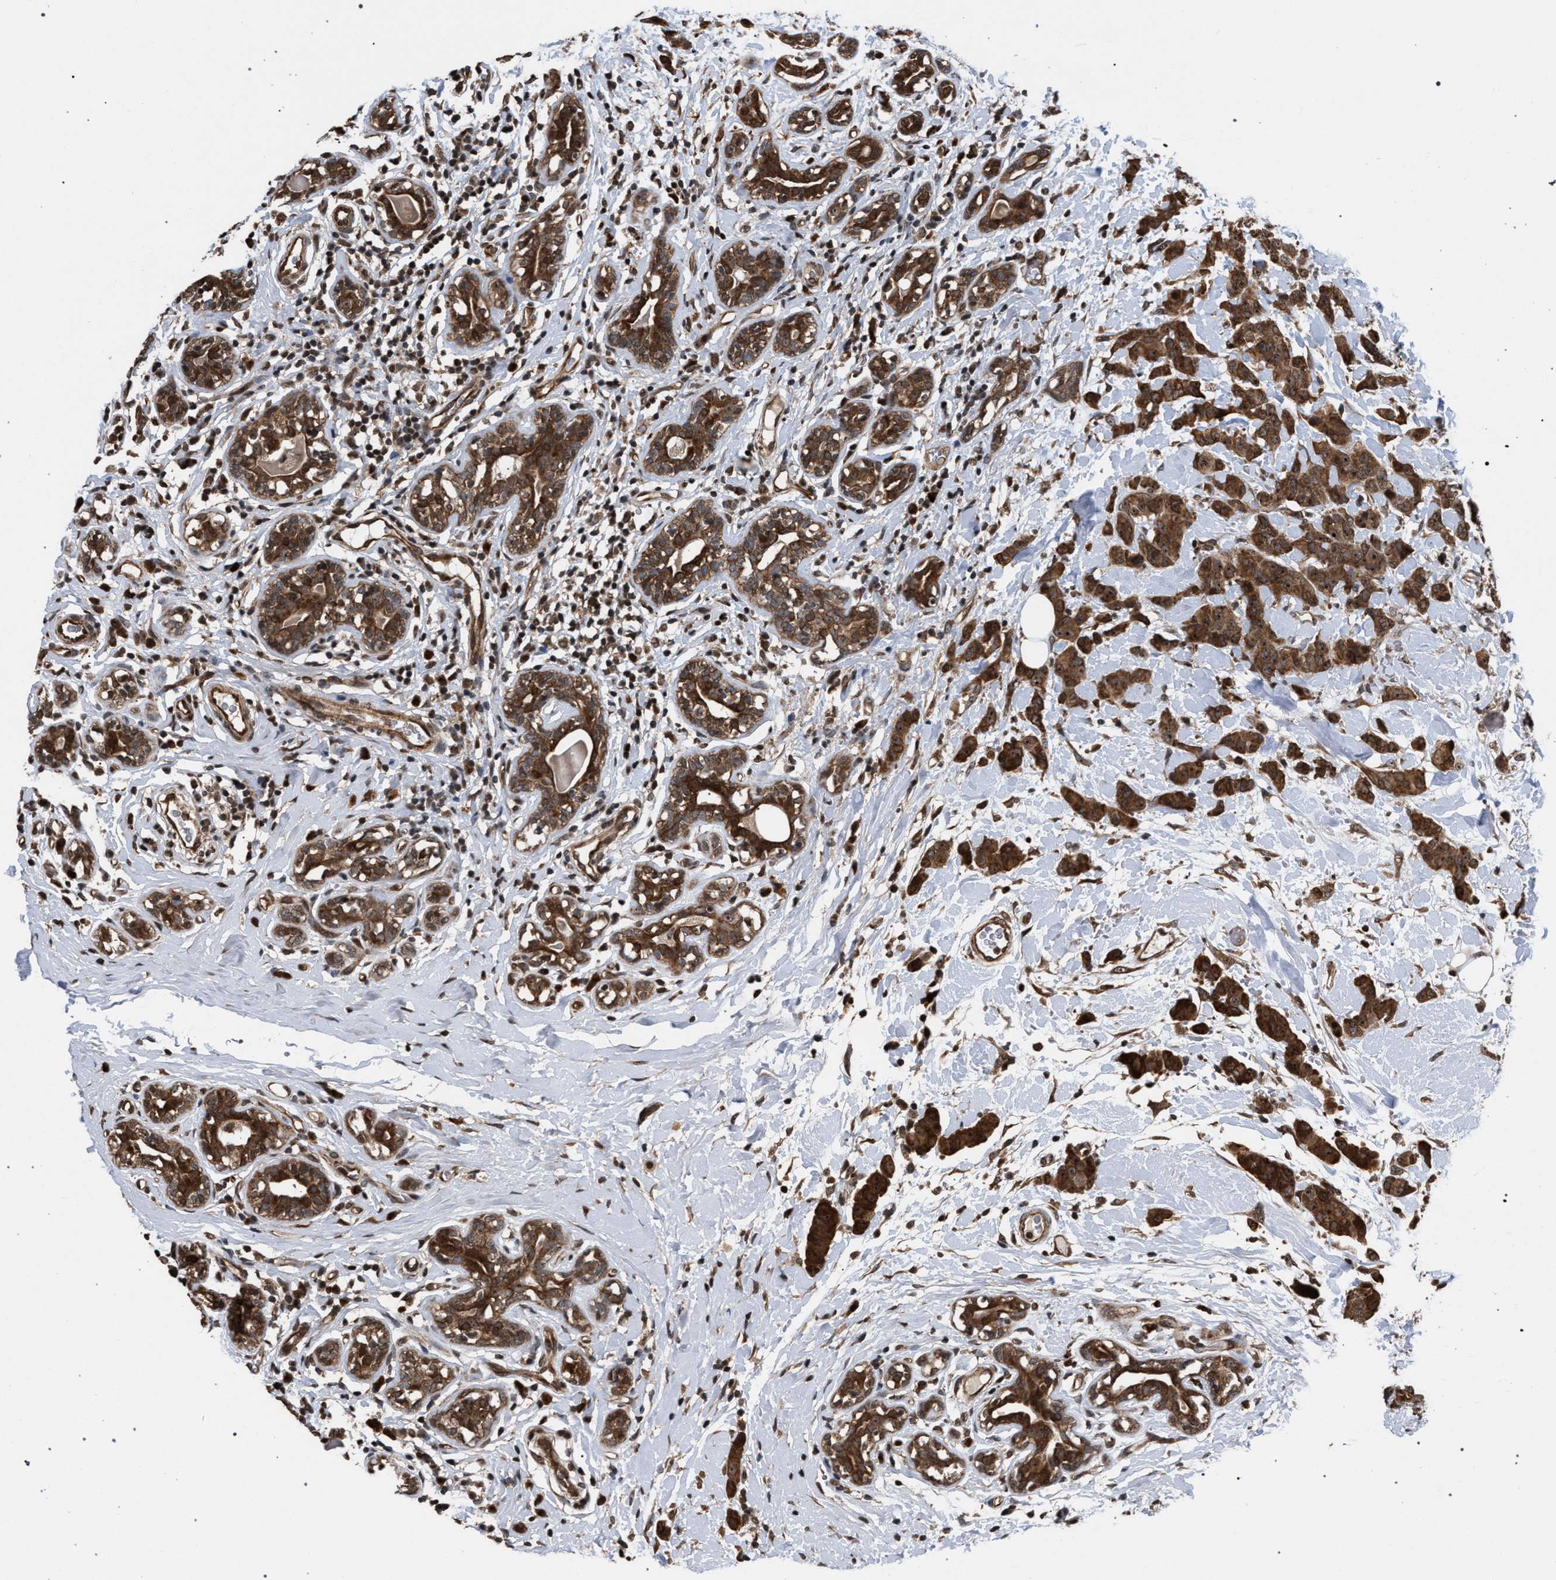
{"staining": {"intensity": "strong", "quantity": ">75%", "location": "cytoplasmic/membranous"}, "tissue": "breast cancer", "cell_type": "Tumor cells", "image_type": "cancer", "snomed": [{"axis": "morphology", "description": "Normal tissue, NOS"}, {"axis": "morphology", "description": "Duct carcinoma"}, {"axis": "topography", "description": "Breast"}], "caption": "Immunohistochemical staining of intraductal carcinoma (breast) demonstrates strong cytoplasmic/membranous protein expression in about >75% of tumor cells. The staining is performed using DAB brown chromogen to label protein expression. The nuclei are counter-stained blue using hematoxylin.", "gene": "IRAK4", "patient": {"sex": "female", "age": 40}}